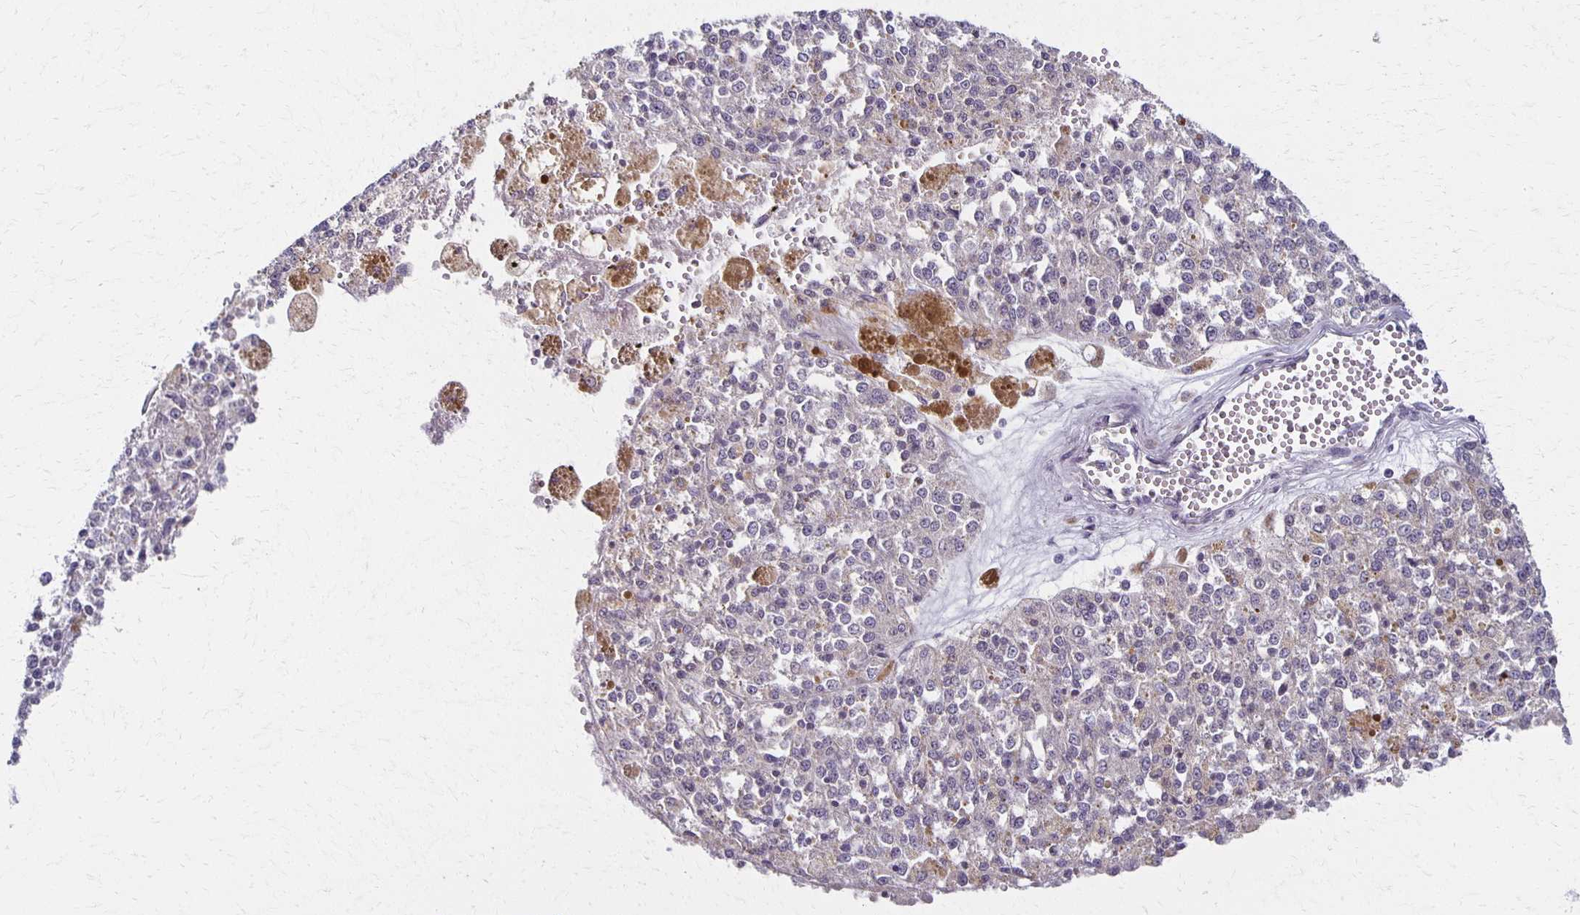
{"staining": {"intensity": "negative", "quantity": "none", "location": "none"}, "tissue": "melanoma", "cell_type": "Tumor cells", "image_type": "cancer", "snomed": [{"axis": "morphology", "description": "Malignant melanoma, Metastatic site"}, {"axis": "topography", "description": "Lymph node"}], "caption": "Immunohistochemistry image of melanoma stained for a protein (brown), which shows no staining in tumor cells.", "gene": "GPX4", "patient": {"sex": "female", "age": 64}}